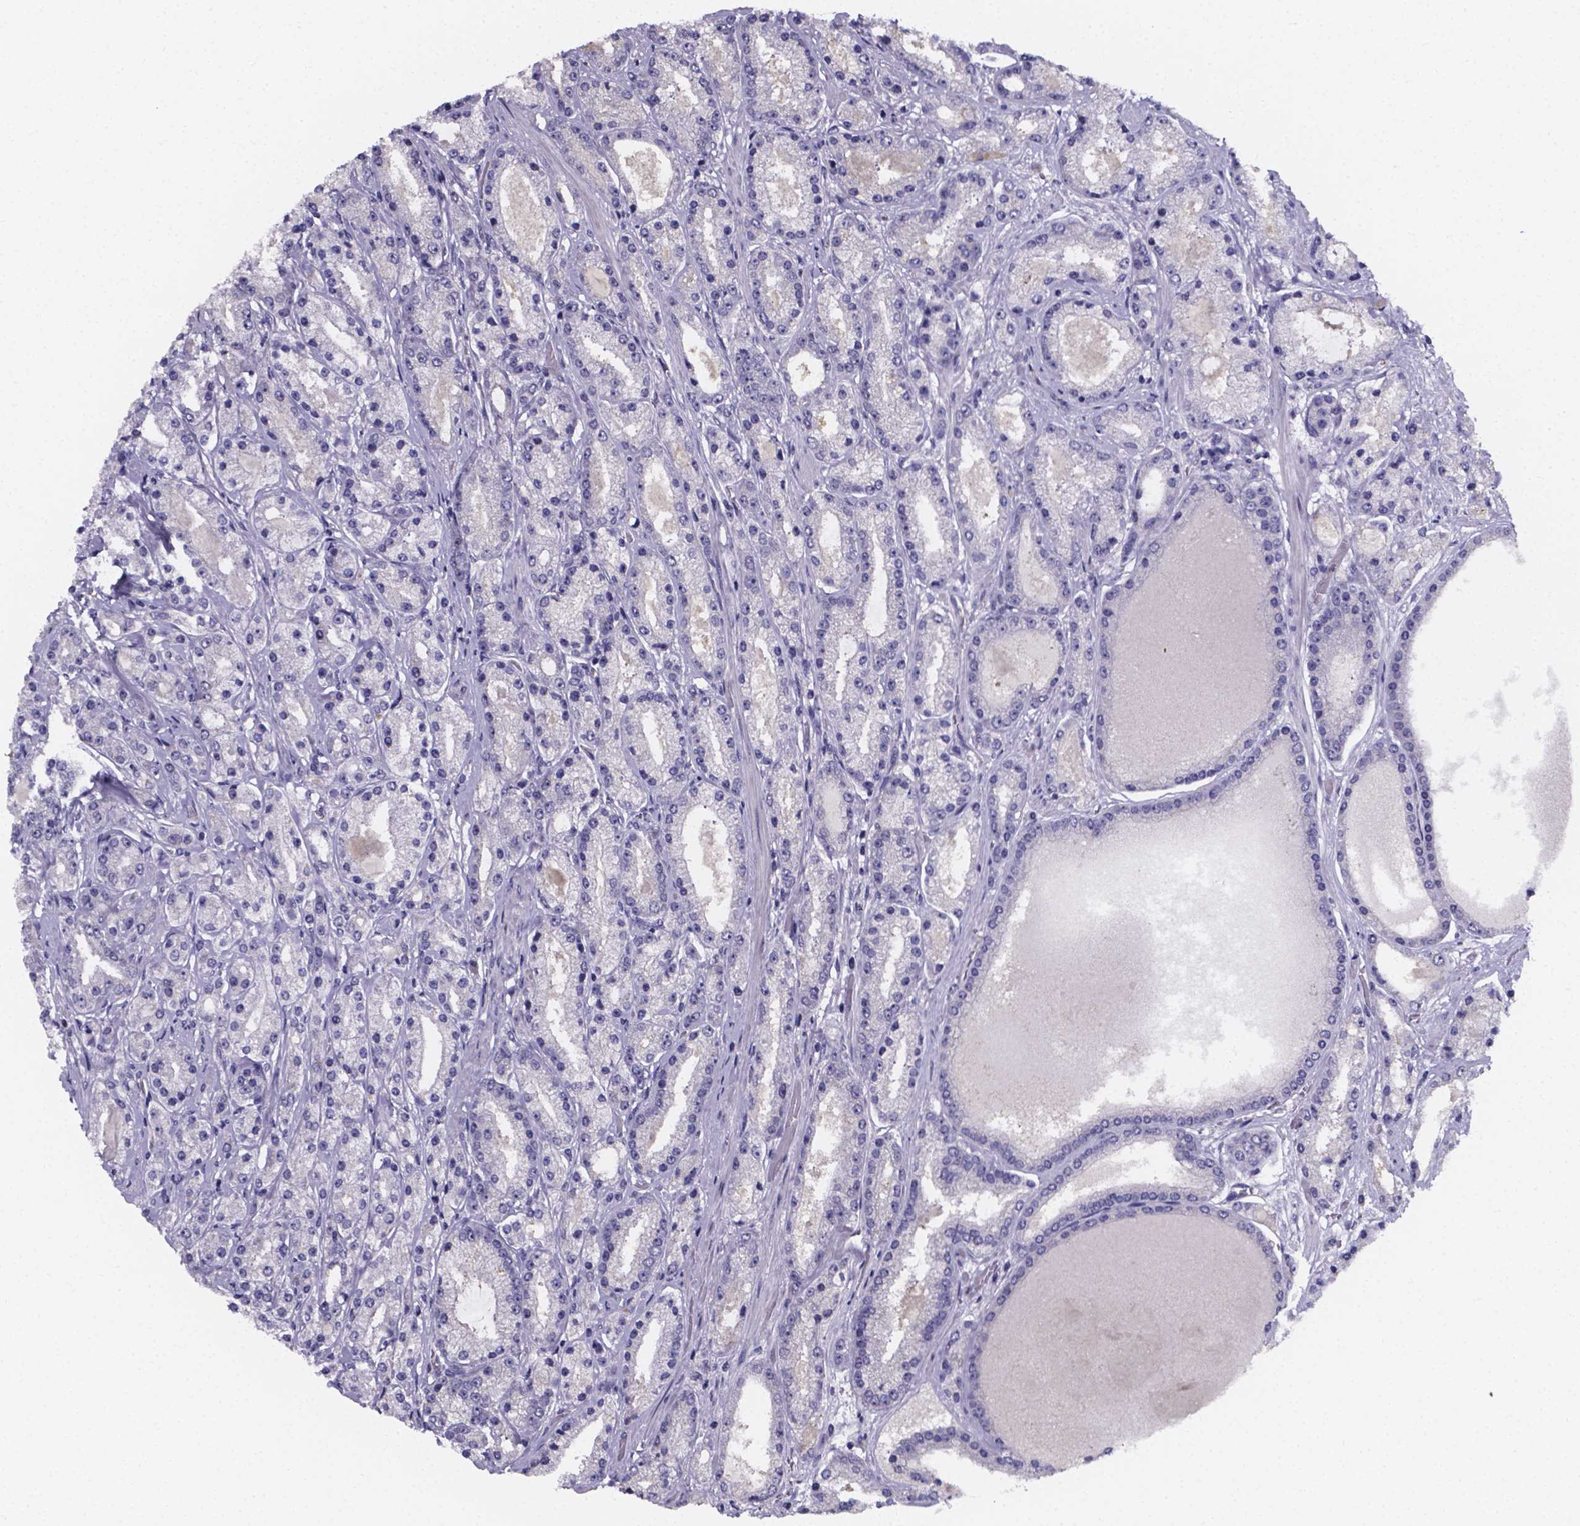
{"staining": {"intensity": "negative", "quantity": "none", "location": "none"}, "tissue": "prostate cancer", "cell_type": "Tumor cells", "image_type": "cancer", "snomed": [{"axis": "morphology", "description": "Adenocarcinoma, High grade"}, {"axis": "topography", "description": "Prostate"}], "caption": "A histopathology image of human prostate cancer (high-grade adenocarcinoma) is negative for staining in tumor cells.", "gene": "IZUMO1", "patient": {"sex": "male", "age": 67}}